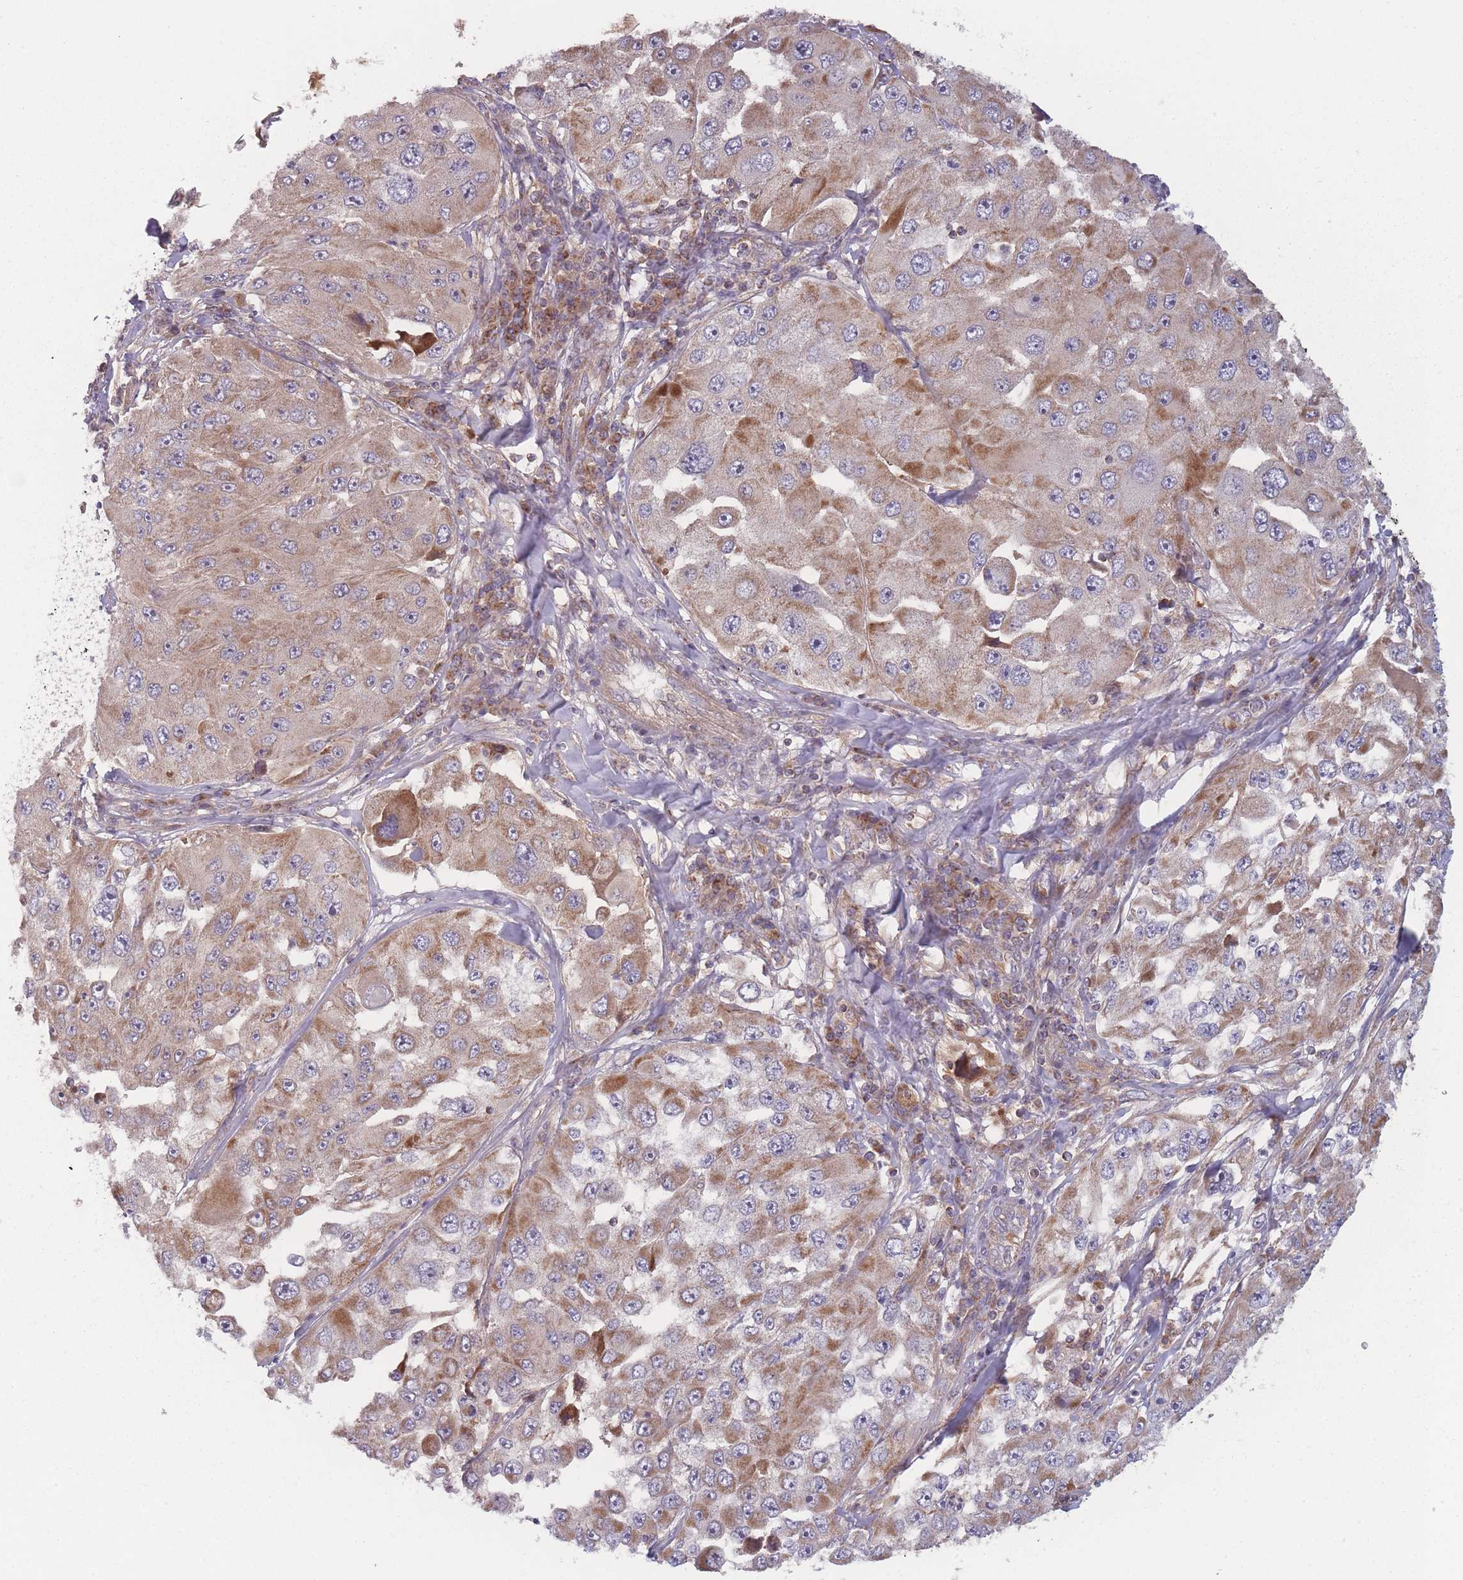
{"staining": {"intensity": "moderate", "quantity": ">75%", "location": "cytoplasmic/membranous"}, "tissue": "melanoma", "cell_type": "Tumor cells", "image_type": "cancer", "snomed": [{"axis": "morphology", "description": "Malignant melanoma, Metastatic site"}, {"axis": "topography", "description": "Lymph node"}], "caption": "Immunohistochemistry (DAB (3,3'-diaminobenzidine)) staining of human malignant melanoma (metastatic site) demonstrates moderate cytoplasmic/membranous protein positivity in about >75% of tumor cells. The staining was performed using DAB, with brown indicating positive protein expression. Nuclei are stained blue with hematoxylin.", "gene": "ATP5MG", "patient": {"sex": "male", "age": 62}}